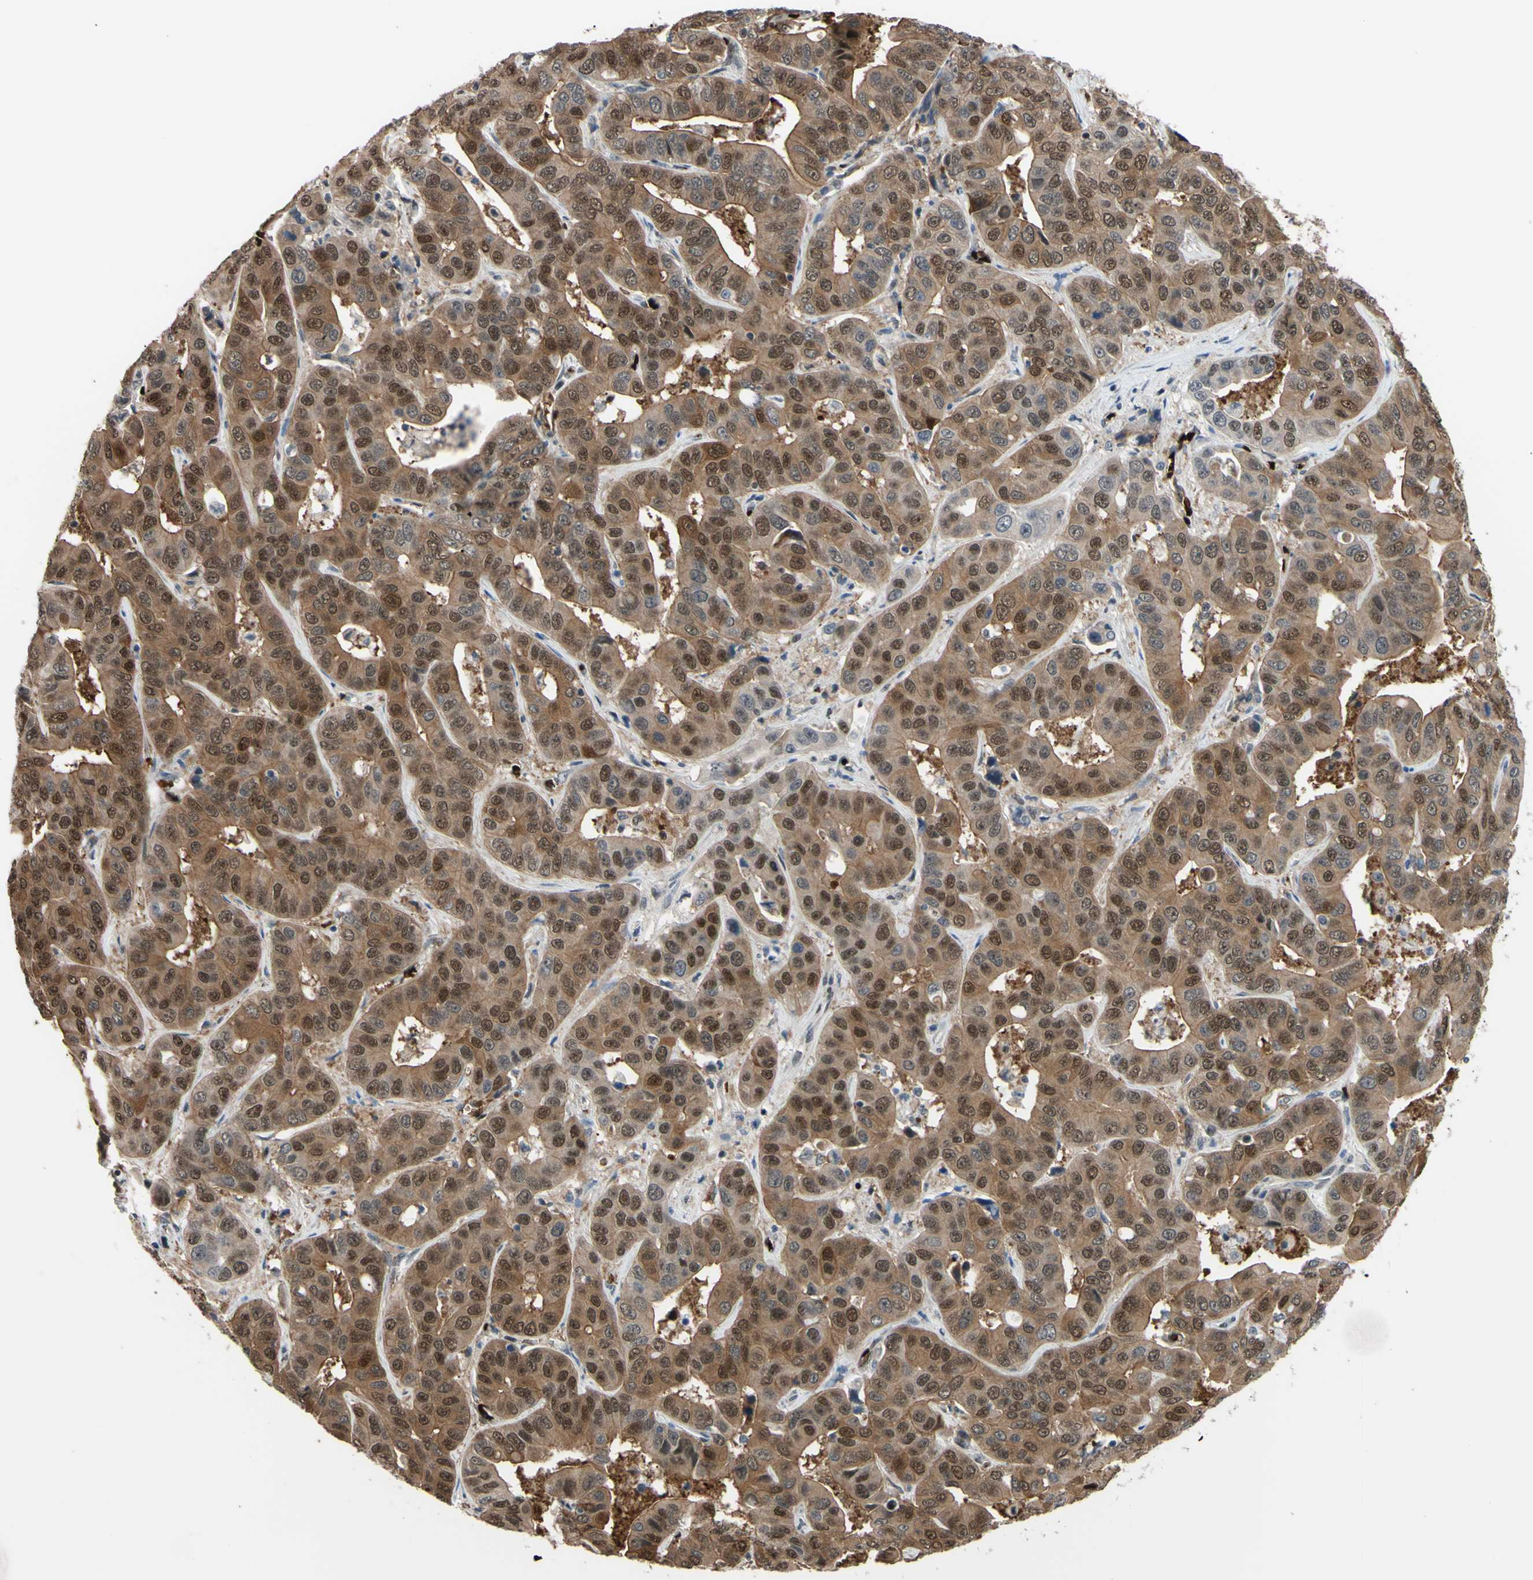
{"staining": {"intensity": "moderate", "quantity": ">75%", "location": "cytoplasmic/membranous,nuclear"}, "tissue": "liver cancer", "cell_type": "Tumor cells", "image_type": "cancer", "snomed": [{"axis": "morphology", "description": "Cholangiocarcinoma"}, {"axis": "topography", "description": "Liver"}], "caption": "Liver cholangiocarcinoma tissue exhibits moderate cytoplasmic/membranous and nuclear positivity in approximately >75% of tumor cells Using DAB (brown) and hematoxylin (blue) stains, captured at high magnification using brightfield microscopy.", "gene": "THAP12", "patient": {"sex": "female", "age": 52}}